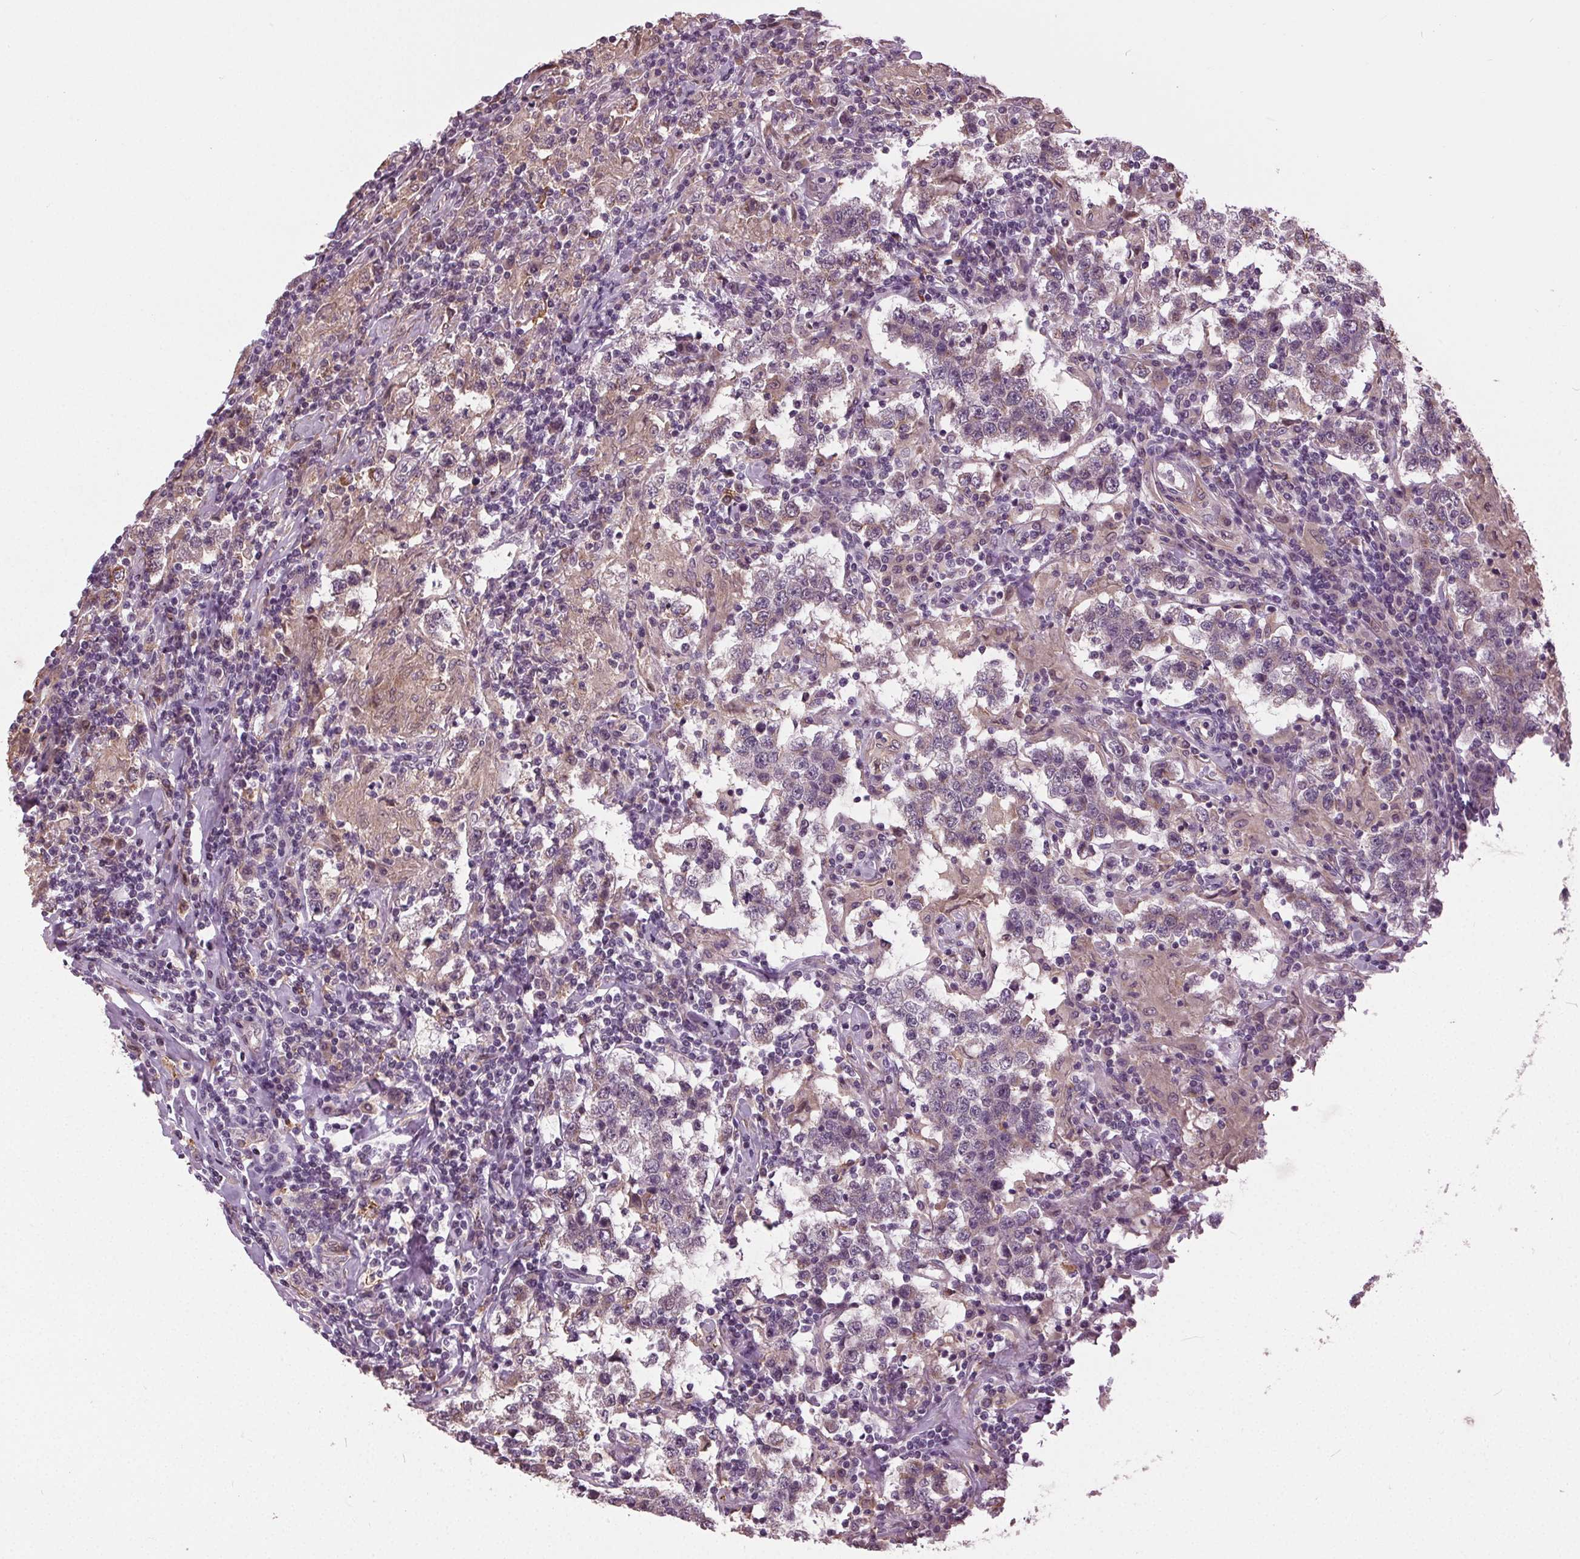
{"staining": {"intensity": "weak", "quantity": "25%-75%", "location": "cytoplasmic/membranous"}, "tissue": "testis cancer", "cell_type": "Tumor cells", "image_type": "cancer", "snomed": [{"axis": "morphology", "description": "Seminoma, NOS"}, {"axis": "morphology", "description": "Carcinoma, Embryonal, NOS"}, {"axis": "topography", "description": "Testis"}], "caption": "This micrograph demonstrates immunohistochemistry staining of embryonal carcinoma (testis), with low weak cytoplasmic/membranous staining in approximately 25%-75% of tumor cells.", "gene": "BSDC1", "patient": {"sex": "male", "age": 41}}